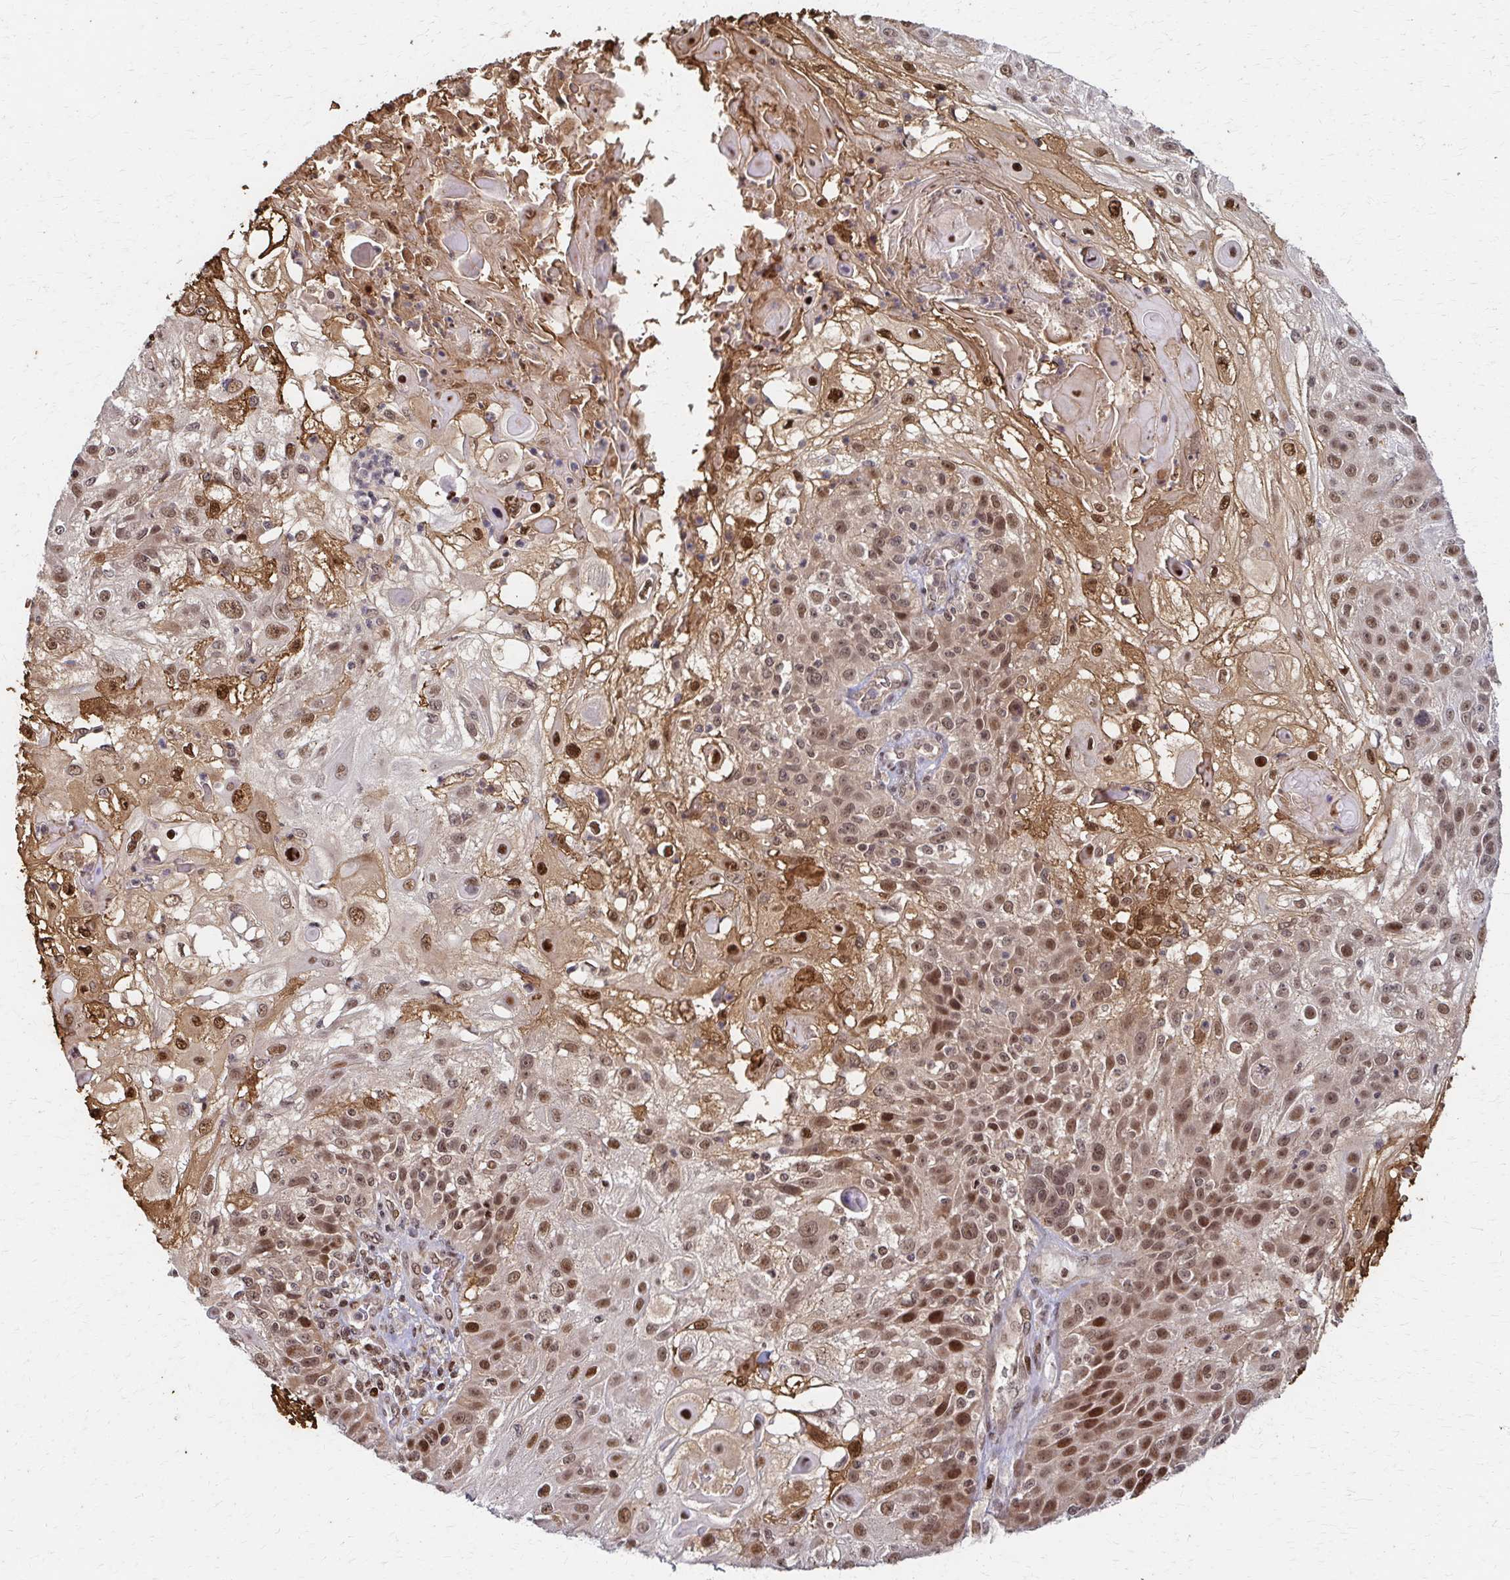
{"staining": {"intensity": "weak", "quantity": ">75%", "location": "nuclear"}, "tissue": "skin cancer", "cell_type": "Tumor cells", "image_type": "cancer", "snomed": [{"axis": "morphology", "description": "Normal tissue, NOS"}, {"axis": "morphology", "description": "Squamous cell carcinoma, NOS"}, {"axis": "topography", "description": "Skin"}], "caption": "About >75% of tumor cells in squamous cell carcinoma (skin) exhibit weak nuclear protein expression as visualized by brown immunohistochemical staining.", "gene": "PSMD7", "patient": {"sex": "female", "age": 83}}